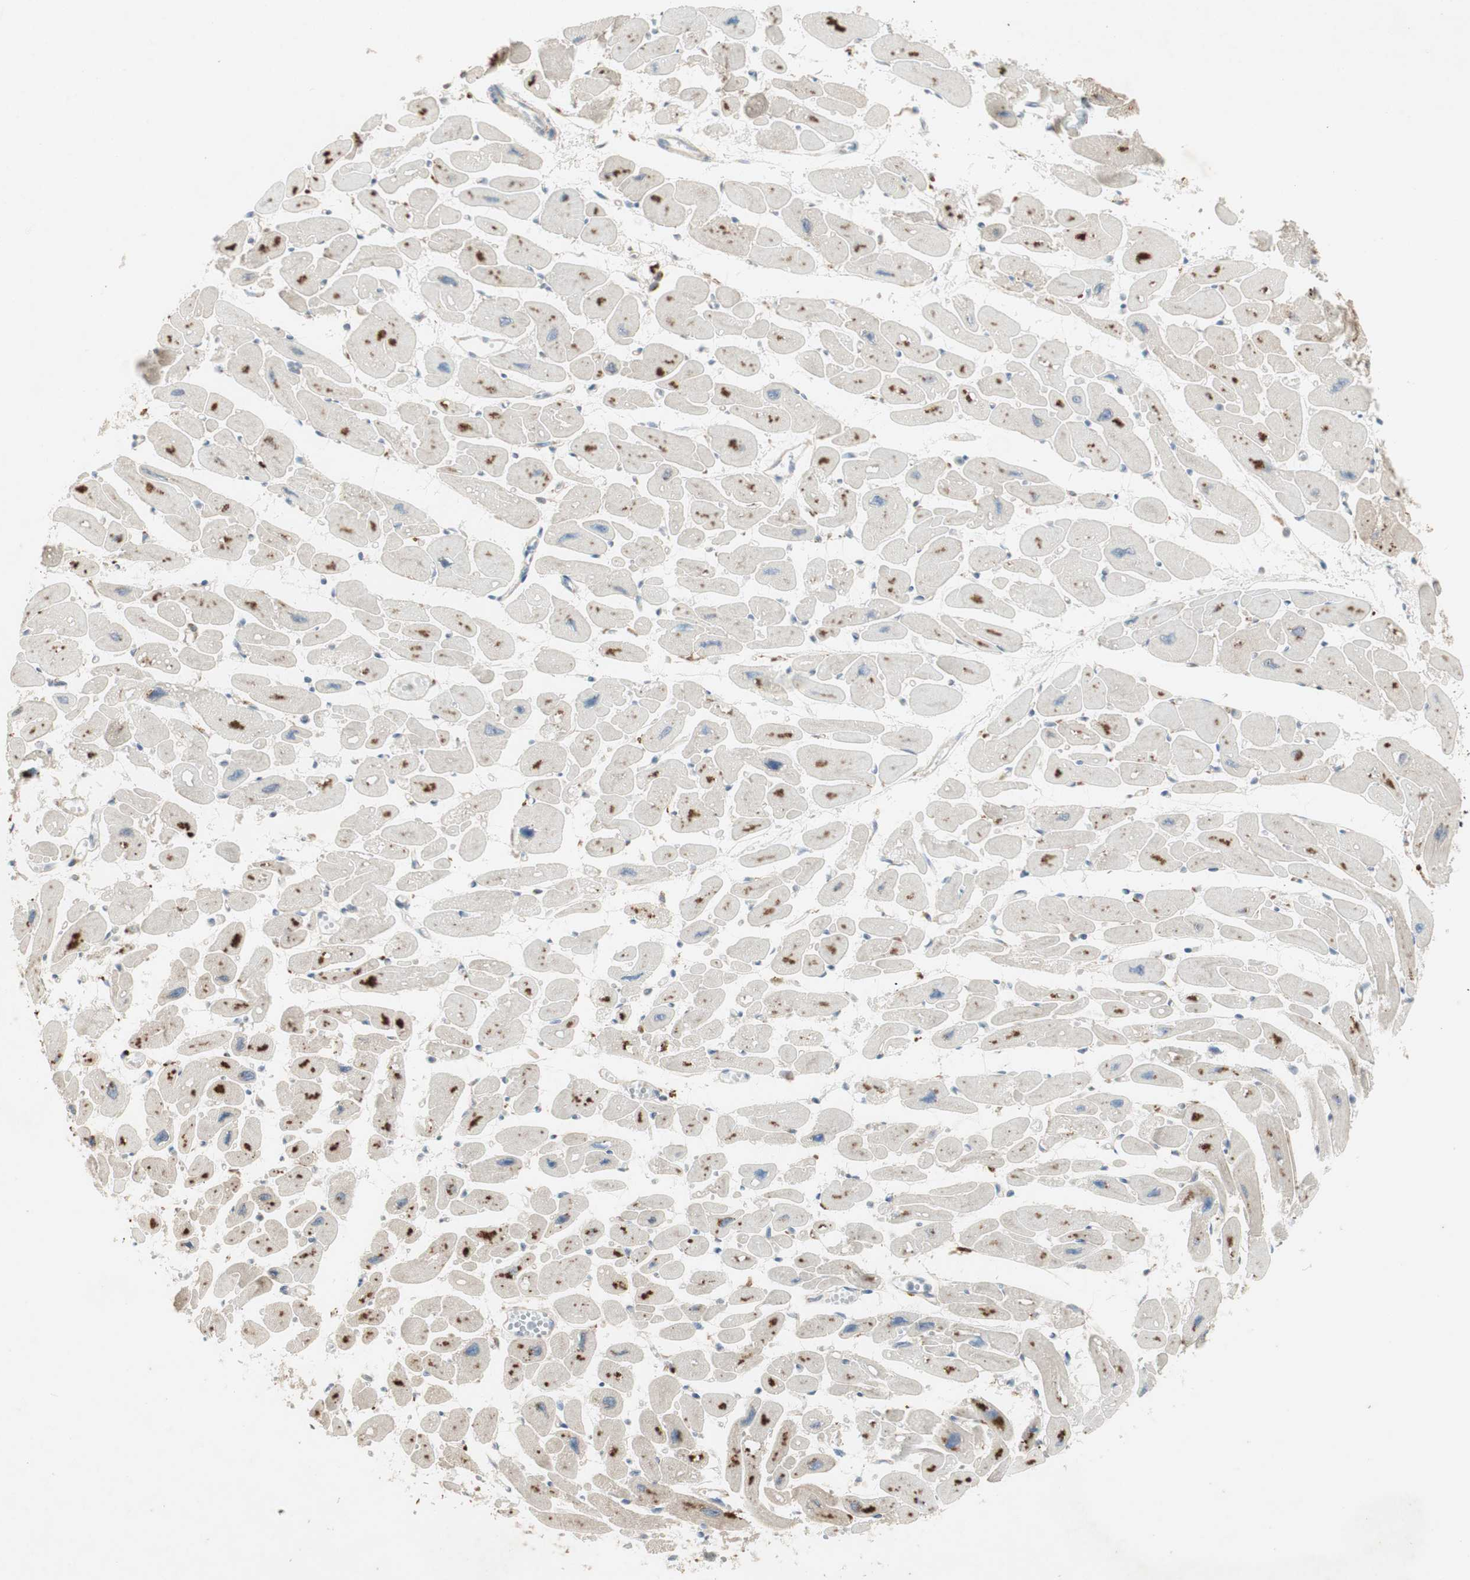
{"staining": {"intensity": "strong", "quantity": "<25%", "location": "cytoplasmic/membranous"}, "tissue": "heart muscle", "cell_type": "Cardiomyocytes", "image_type": "normal", "snomed": [{"axis": "morphology", "description": "Normal tissue, NOS"}, {"axis": "topography", "description": "Heart"}], "caption": "Unremarkable heart muscle shows strong cytoplasmic/membranous staining in approximately <25% of cardiomyocytes, visualized by immunohistochemistry.", "gene": "RPL23", "patient": {"sex": "female", "age": 54}}